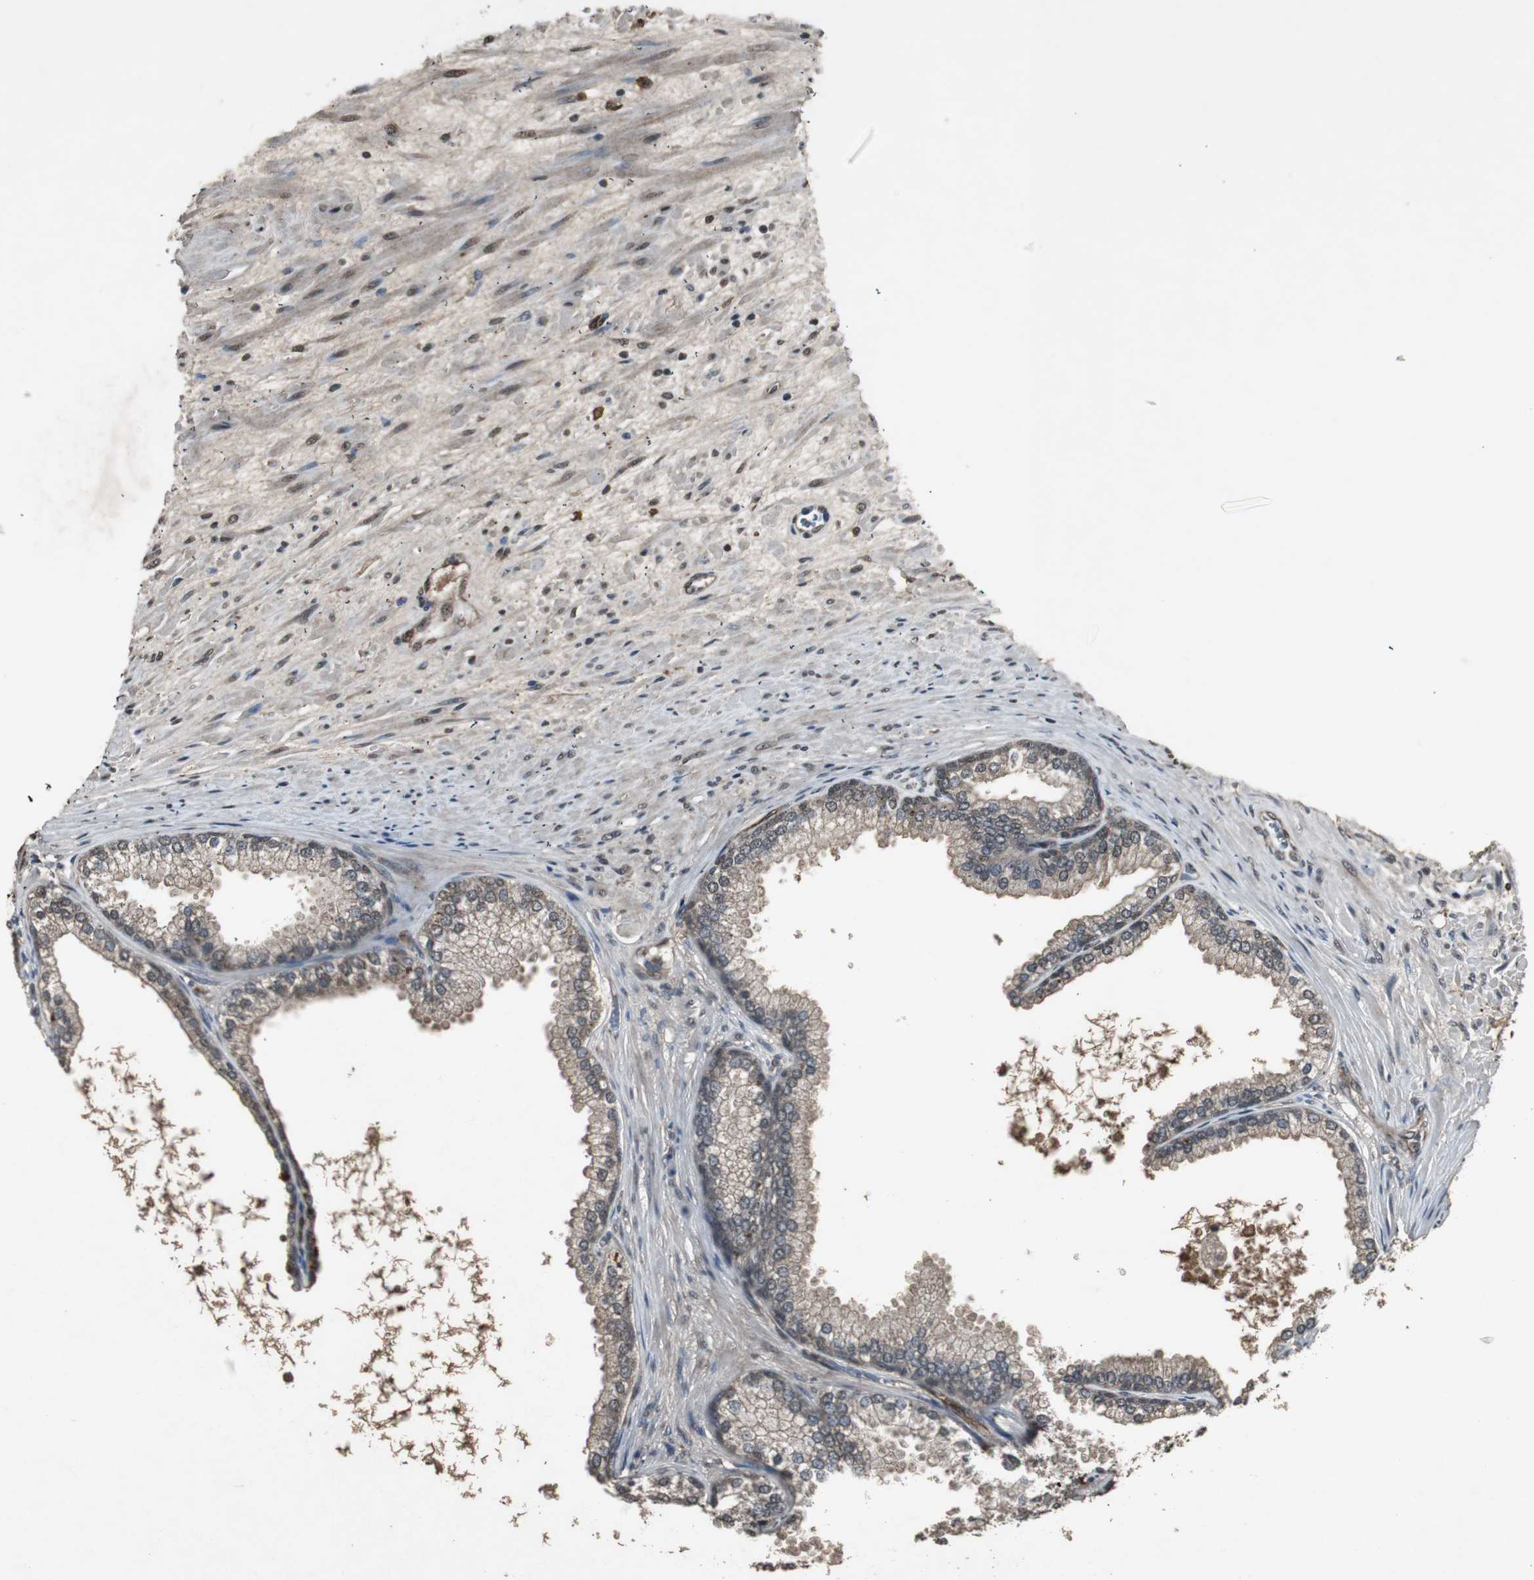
{"staining": {"intensity": "strong", "quantity": ">75%", "location": "cytoplasmic/membranous,nuclear"}, "tissue": "prostate", "cell_type": "Glandular cells", "image_type": "normal", "snomed": [{"axis": "morphology", "description": "Normal tissue, NOS"}, {"axis": "topography", "description": "Prostate"}], "caption": "Protein staining of normal prostate demonstrates strong cytoplasmic/membranous,nuclear staining in about >75% of glandular cells. The protein of interest is stained brown, and the nuclei are stained in blue (DAB (3,3'-diaminobenzidine) IHC with brightfield microscopy, high magnification).", "gene": "EMX1", "patient": {"sex": "male", "age": 76}}